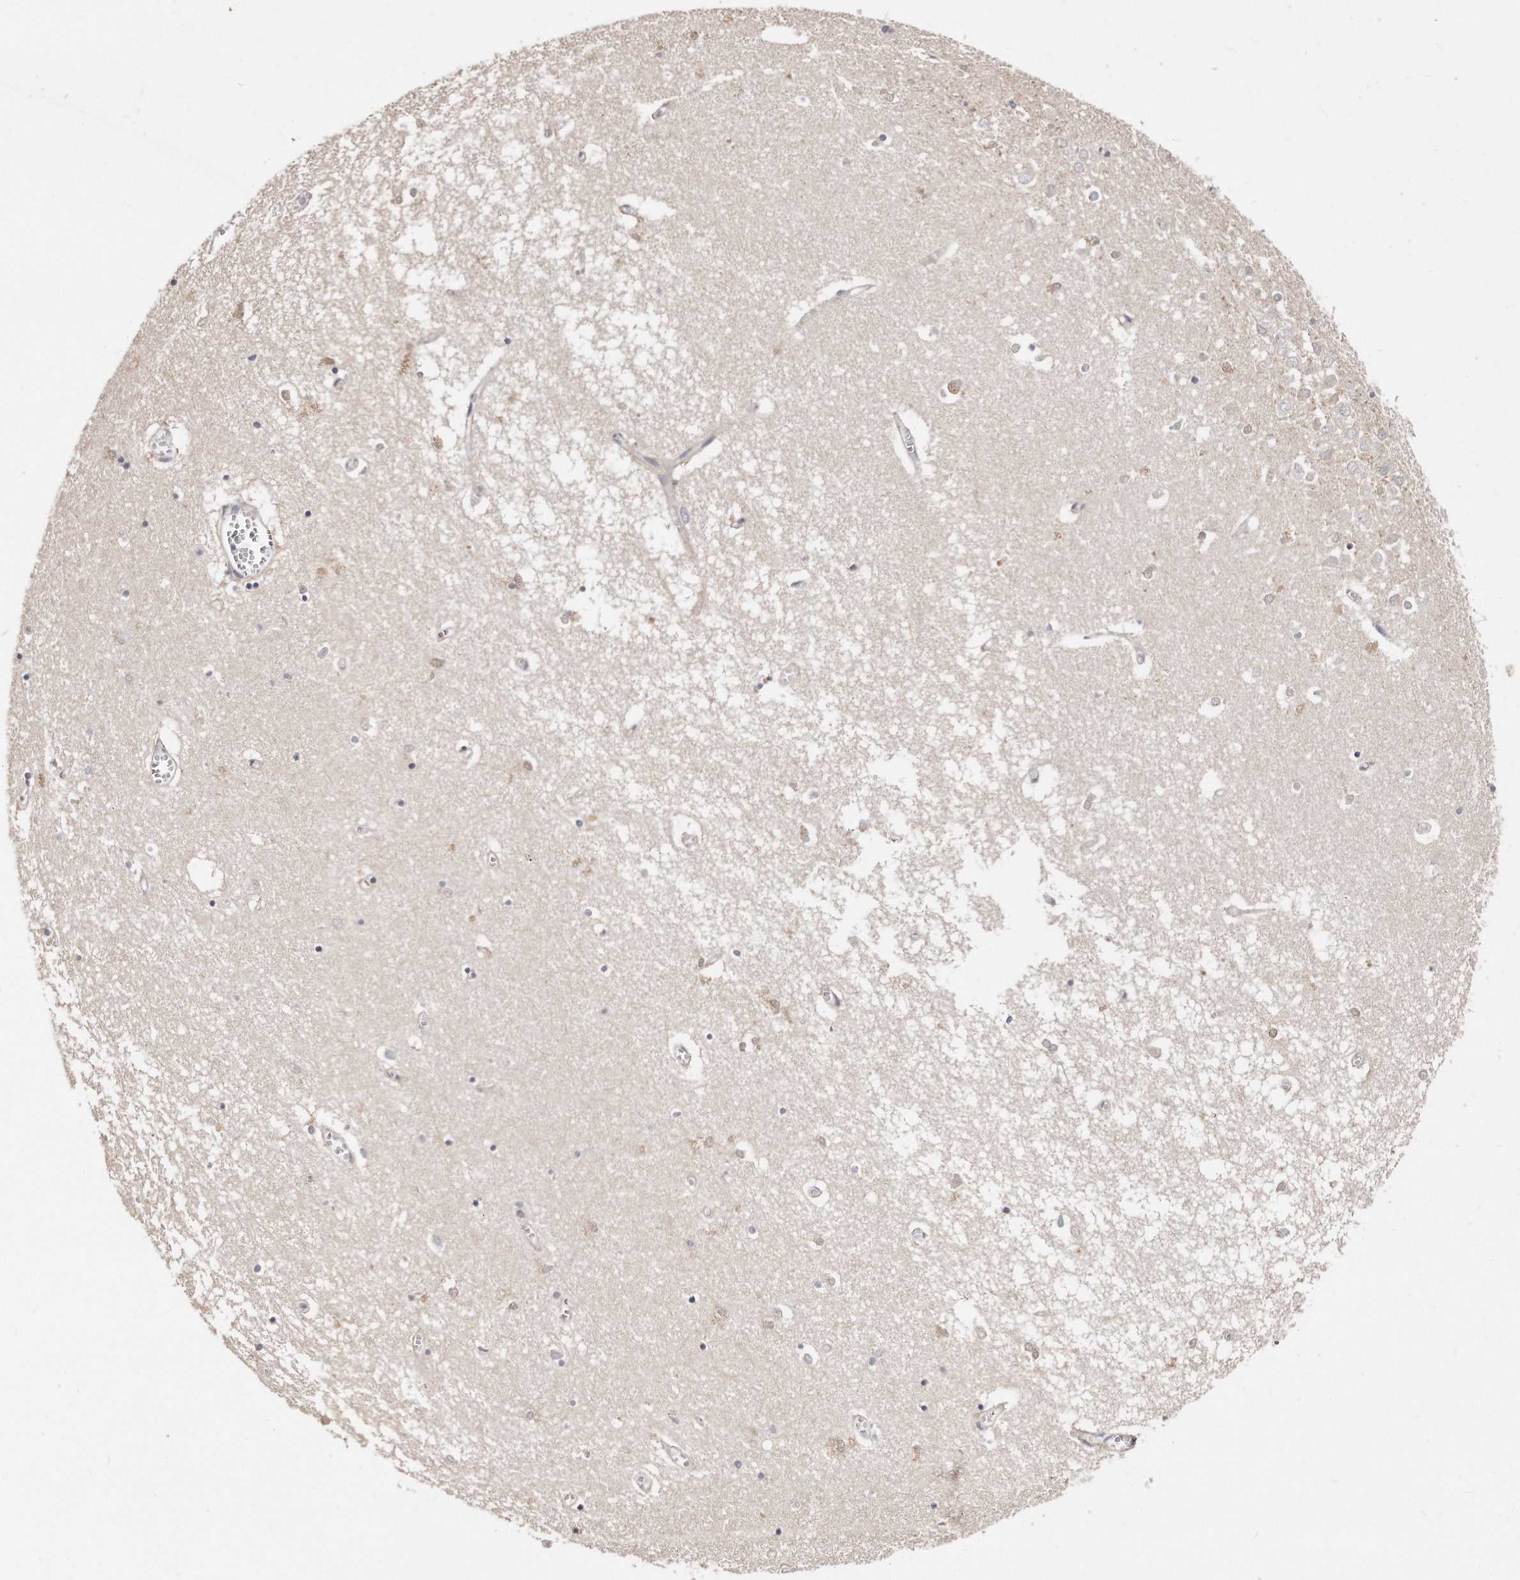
{"staining": {"intensity": "negative", "quantity": "none", "location": "none"}, "tissue": "hippocampus", "cell_type": "Glial cells", "image_type": "normal", "snomed": [{"axis": "morphology", "description": "Normal tissue, NOS"}, {"axis": "topography", "description": "Hippocampus"}], "caption": "A high-resolution photomicrograph shows IHC staining of benign hippocampus, which displays no significant expression in glial cells.", "gene": "CASZ1", "patient": {"sex": "male", "age": 70}}